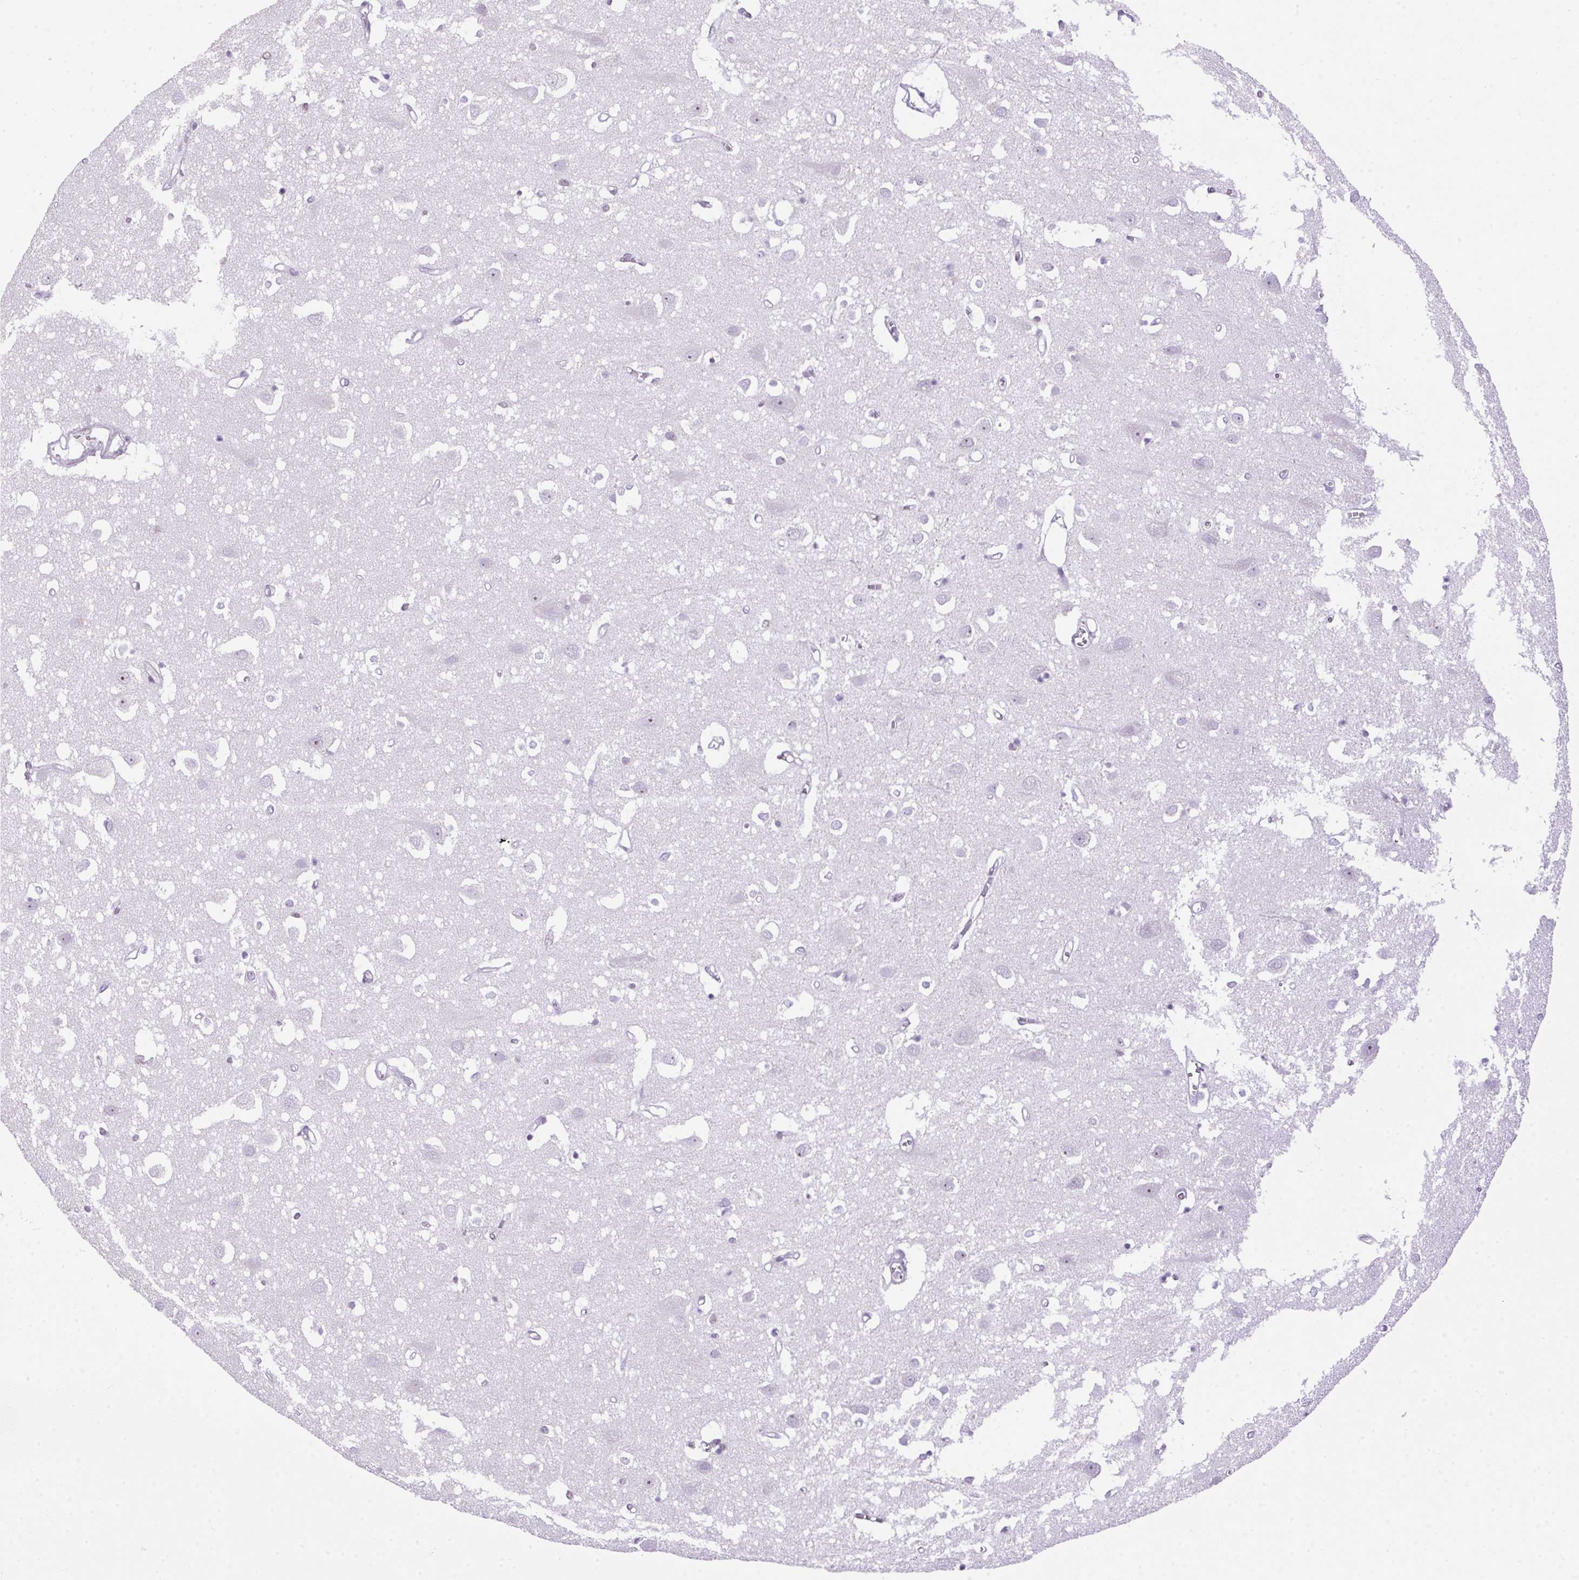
{"staining": {"intensity": "negative", "quantity": "none", "location": "none"}, "tissue": "cerebral cortex", "cell_type": "Endothelial cells", "image_type": "normal", "snomed": [{"axis": "morphology", "description": "Normal tissue, NOS"}, {"axis": "topography", "description": "Cerebral cortex"}], "caption": "This photomicrograph is of unremarkable cerebral cortex stained with immunohistochemistry to label a protein in brown with the nuclei are counter-stained blue. There is no expression in endothelial cells. Brightfield microscopy of immunohistochemistry (IHC) stained with DAB (brown) and hematoxylin (blue), captured at high magnification.", "gene": "CCDC137", "patient": {"sex": "male", "age": 70}}